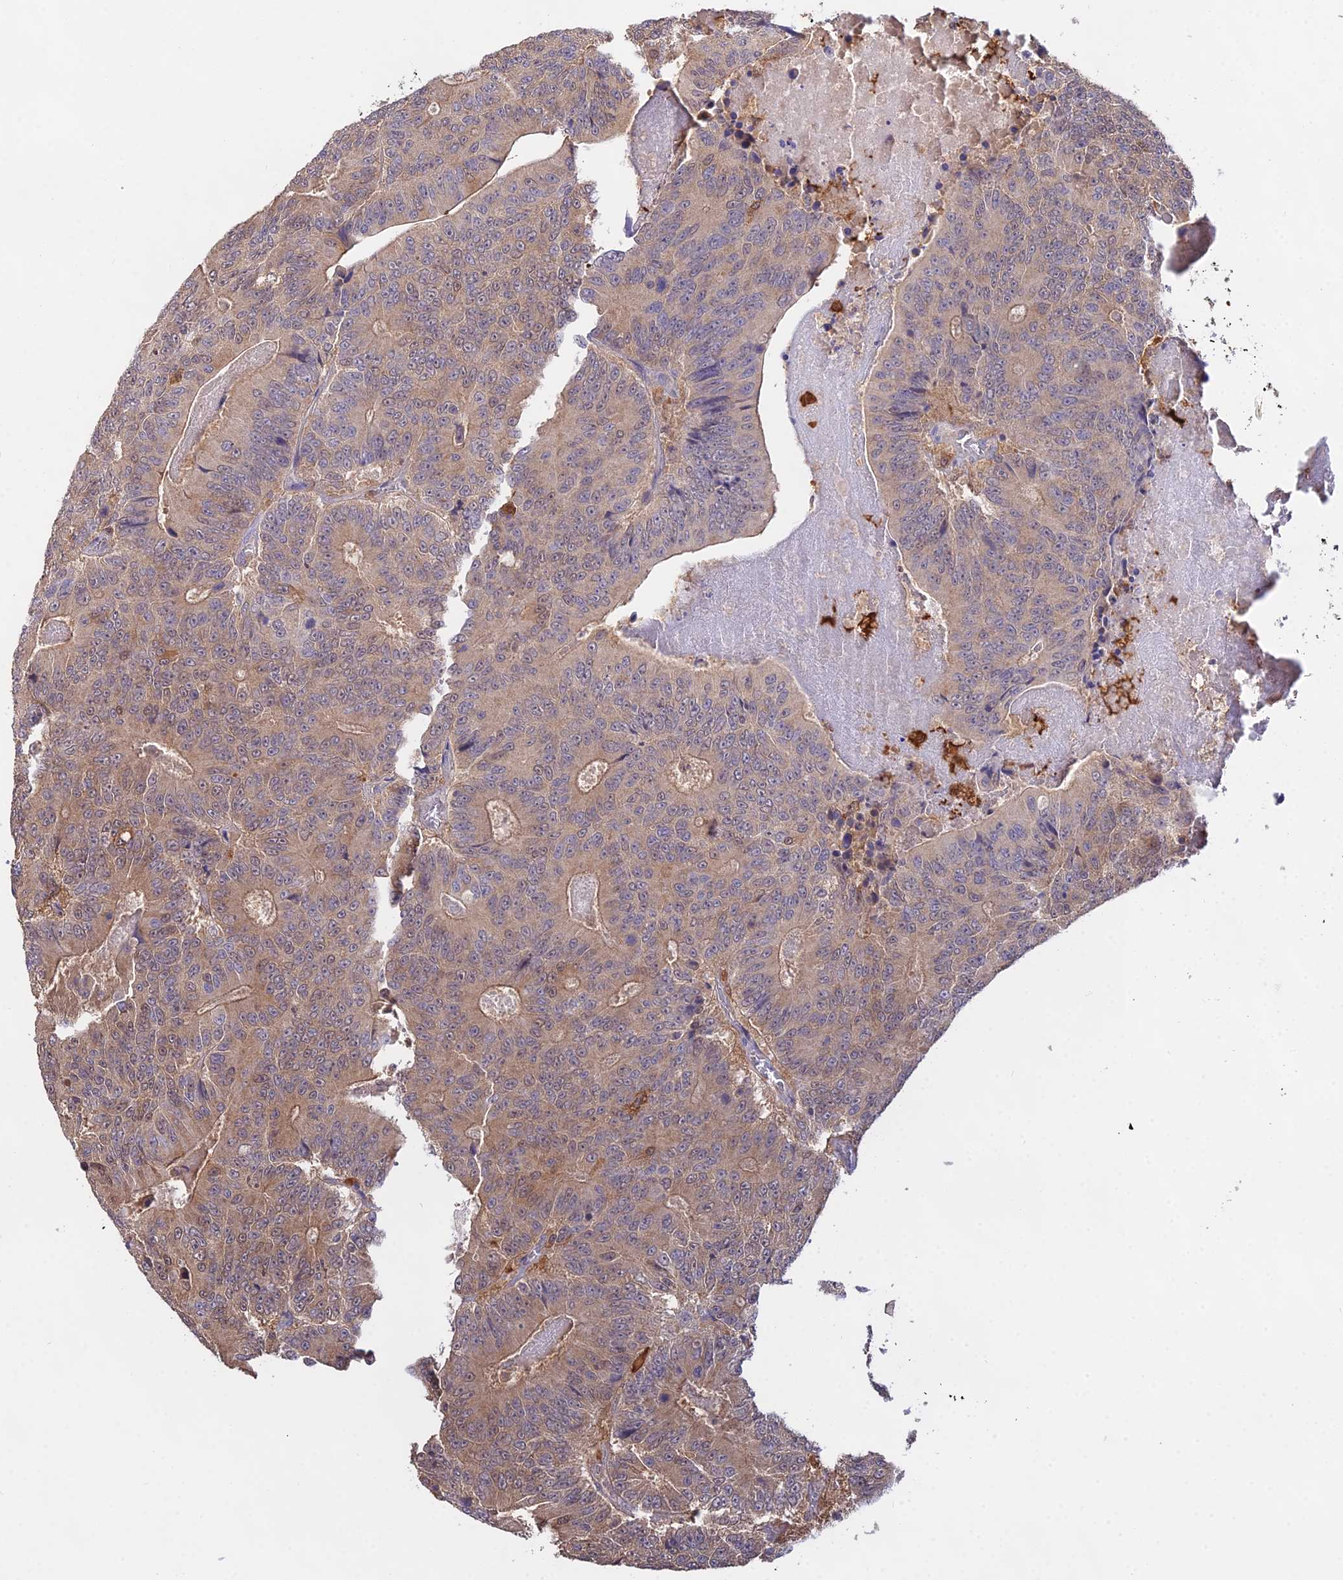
{"staining": {"intensity": "moderate", "quantity": ">75%", "location": "cytoplasmic/membranous"}, "tissue": "colorectal cancer", "cell_type": "Tumor cells", "image_type": "cancer", "snomed": [{"axis": "morphology", "description": "Adenocarcinoma, NOS"}, {"axis": "topography", "description": "Colon"}], "caption": "Human colorectal cancer stained for a protein (brown) displays moderate cytoplasmic/membranous positive expression in approximately >75% of tumor cells.", "gene": "FBP1", "patient": {"sex": "male", "age": 83}}